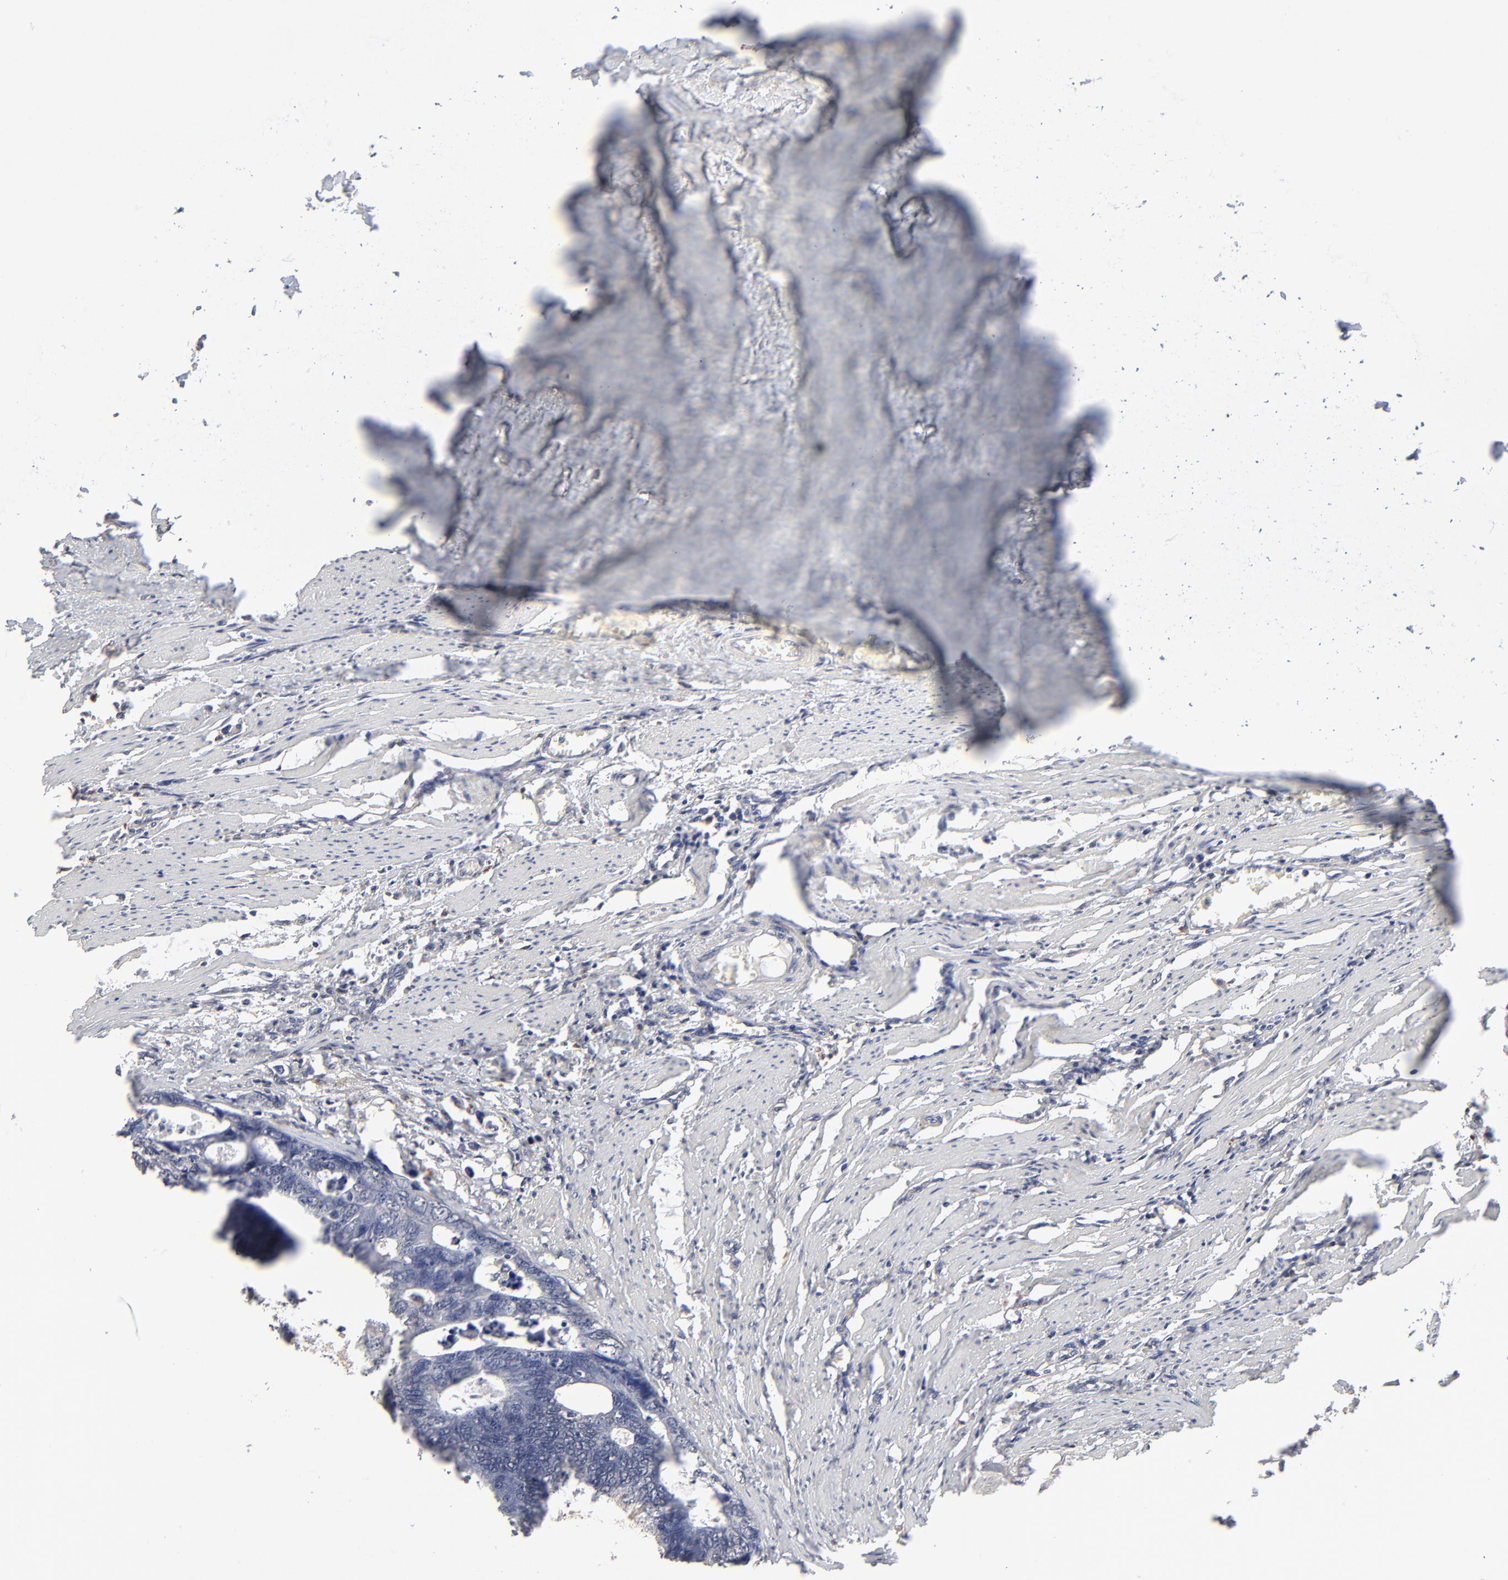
{"staining": {"intensity": "negative", "quantity": "none", "location": "none"}, "tissue": "colorectal cancer", "cell_type": "Tumor cells", "image_type": "cancer", "snomed": [{"axis": "morphology", "description": "Adenocarcinoma, NOS"}, {"axis": "topography", "description": "Colon"}], "caption": "There is no significant expression in tumor cells of colorectal cancer.", "gene": "POMT2", "patient": {"sex": "female", "age": 55}}